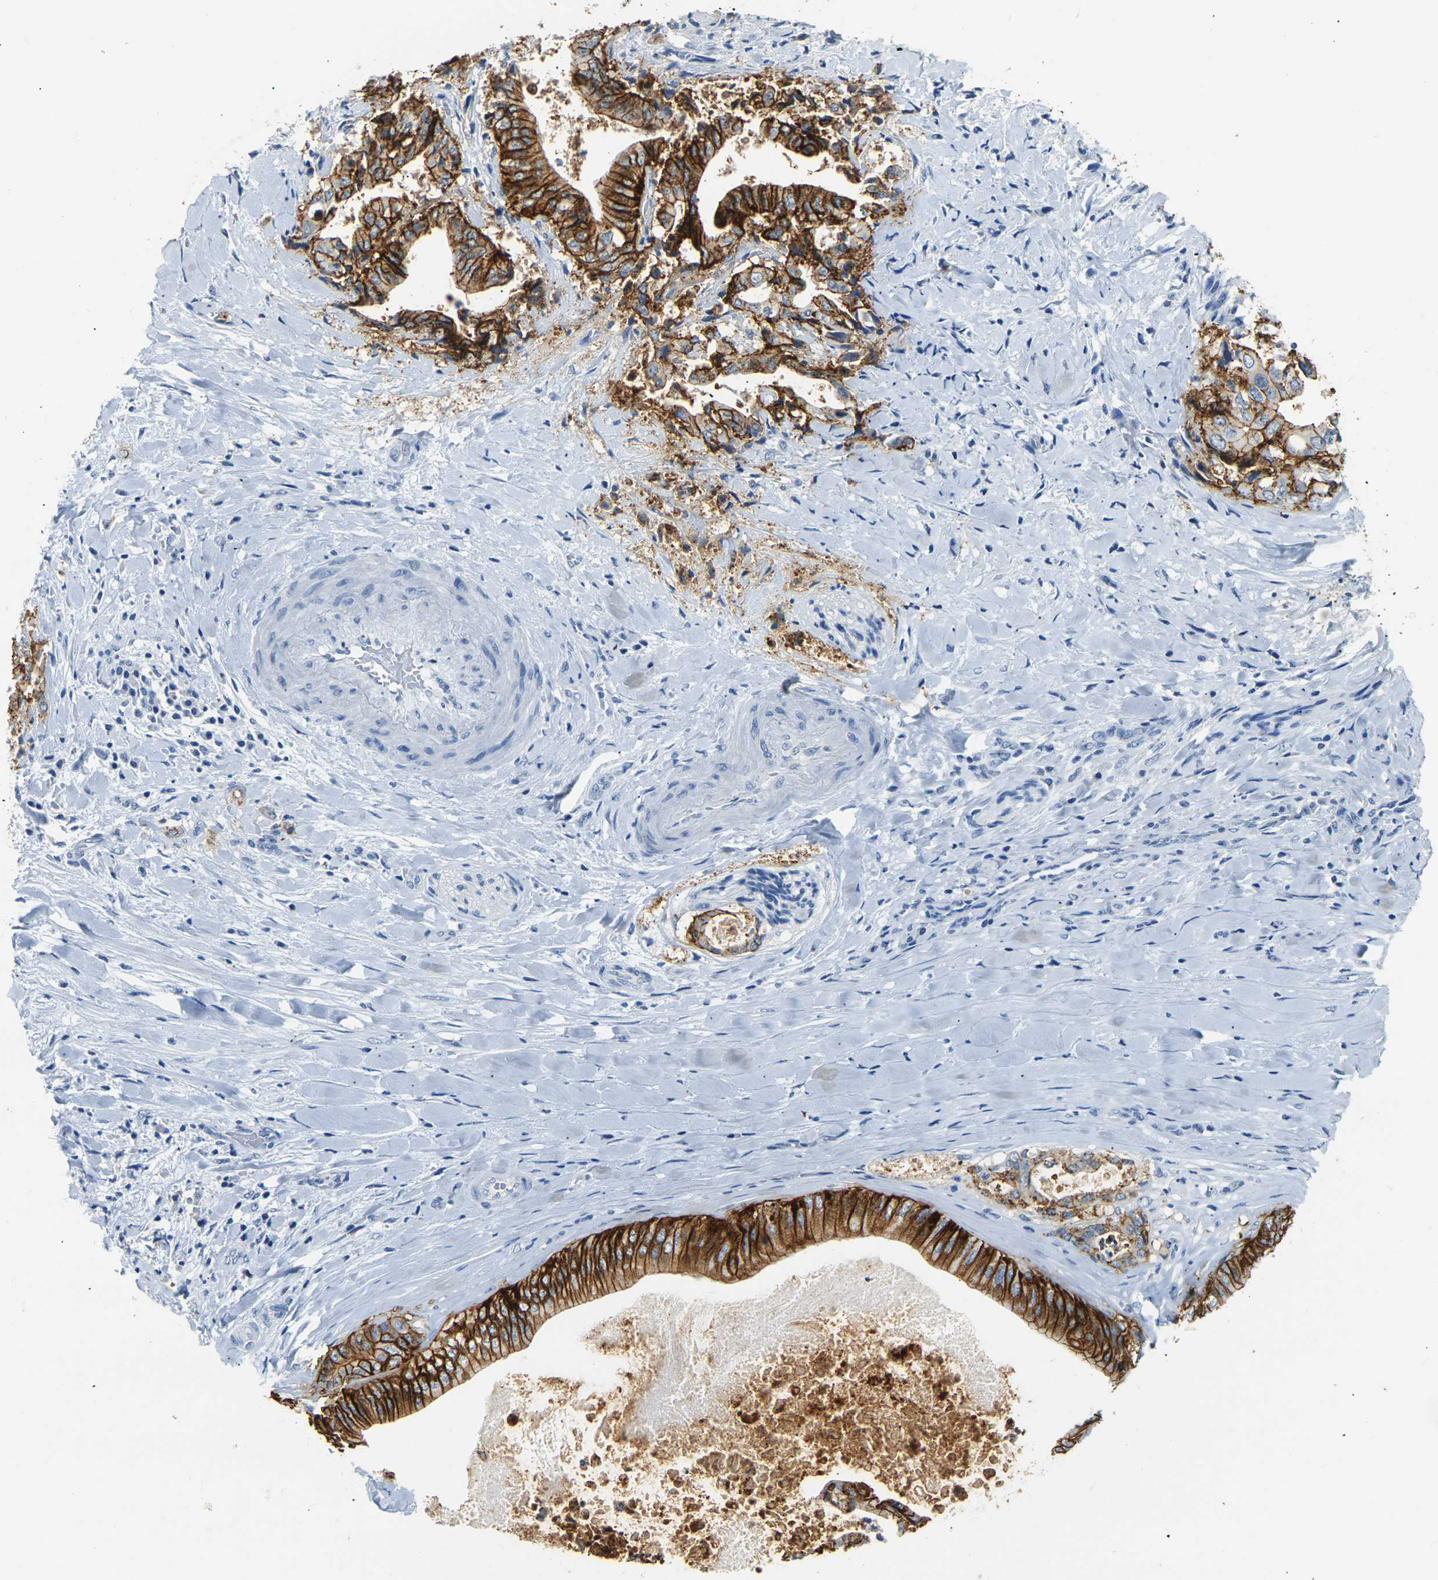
{"staining": {"intensity": "strong", "quantity": ">75%", "location": "cytoplasmic/membranous"}, "tissue": "liver cancer", "cell_type": "Tumor cells", "image_type": "cancer", "snomed": [{"axis": "morphology", "description": "Cholangiocarcinoma"}, {"axis": "topography", "description": "Liver"}], "caption": "High-magnification brightfield microscopy of cholangiocarcinoma (liver) stained with DAB (brown) and counterstained with hematoxylin (blue). tumor cells exhibit strong cytoplasmic/membranous positivity is appreciated in about>75% of cells. Using DAB (3,3'-diaminobenzidine) (brown) and hematoxylin (blue) stains, captured at high magnification using brightfield microscopy.", "gene": "CLDN7", "patient": {"sex": "male", "age": 58}}